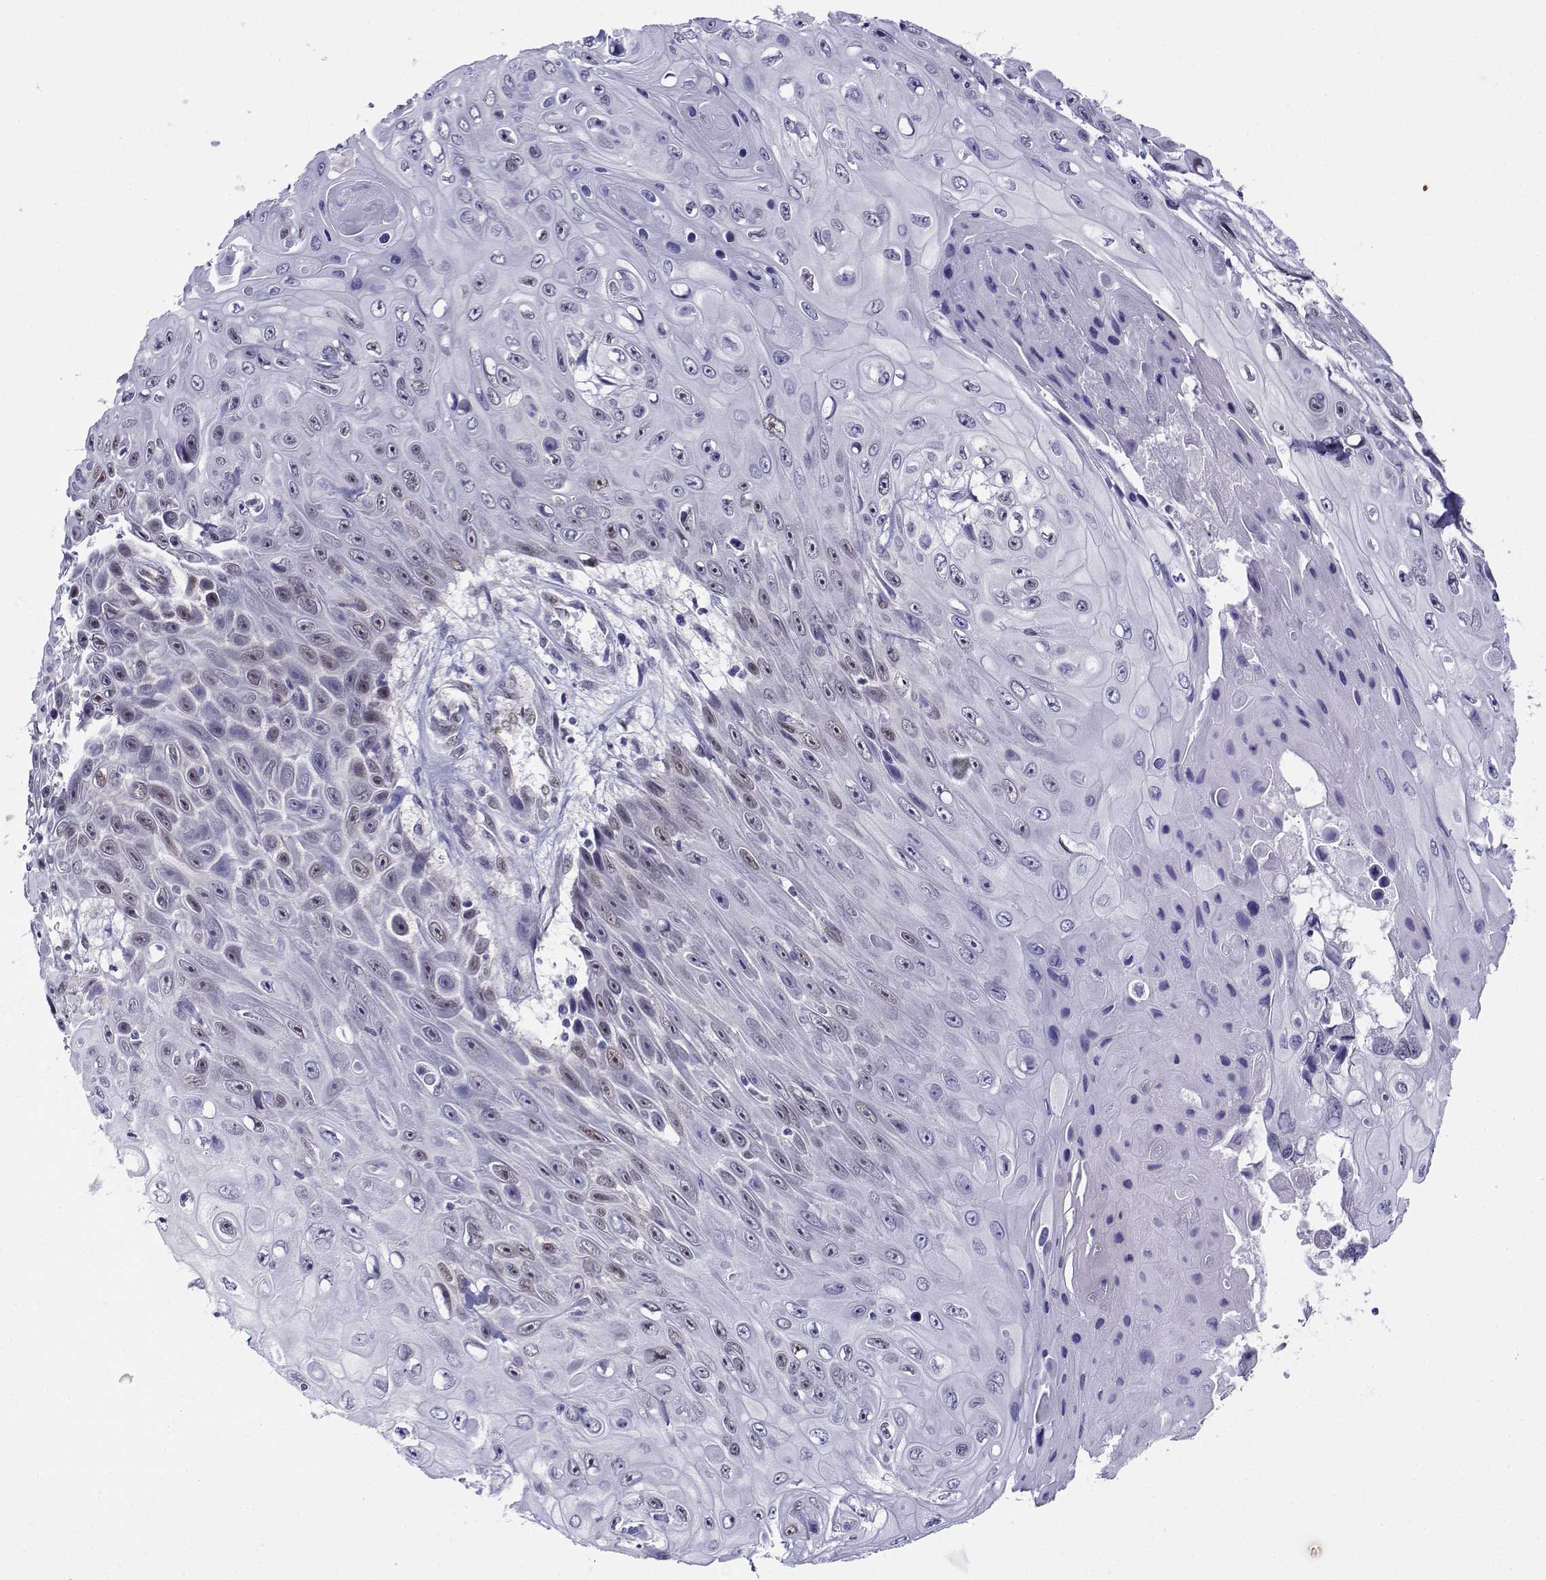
{"staining": {"intensity": "weak", "quantity": "<25%", "location": "nuclear"}, "tissue": "skin cancer", "cell_type": "Tumor cells", "image_type": "cancer", "snomed": [{"axis": "morphology", "description": "Squamous cell carcinoma, NOS"}, {"axis": "topography", "description": "Skin"}], "caption": "Immunohistochemical staining of squamous cell carcinoma (skin) displays no significant staining in tumor cells.", "gene": "ERF", "patient": {"sex": "male", "age": 82}}